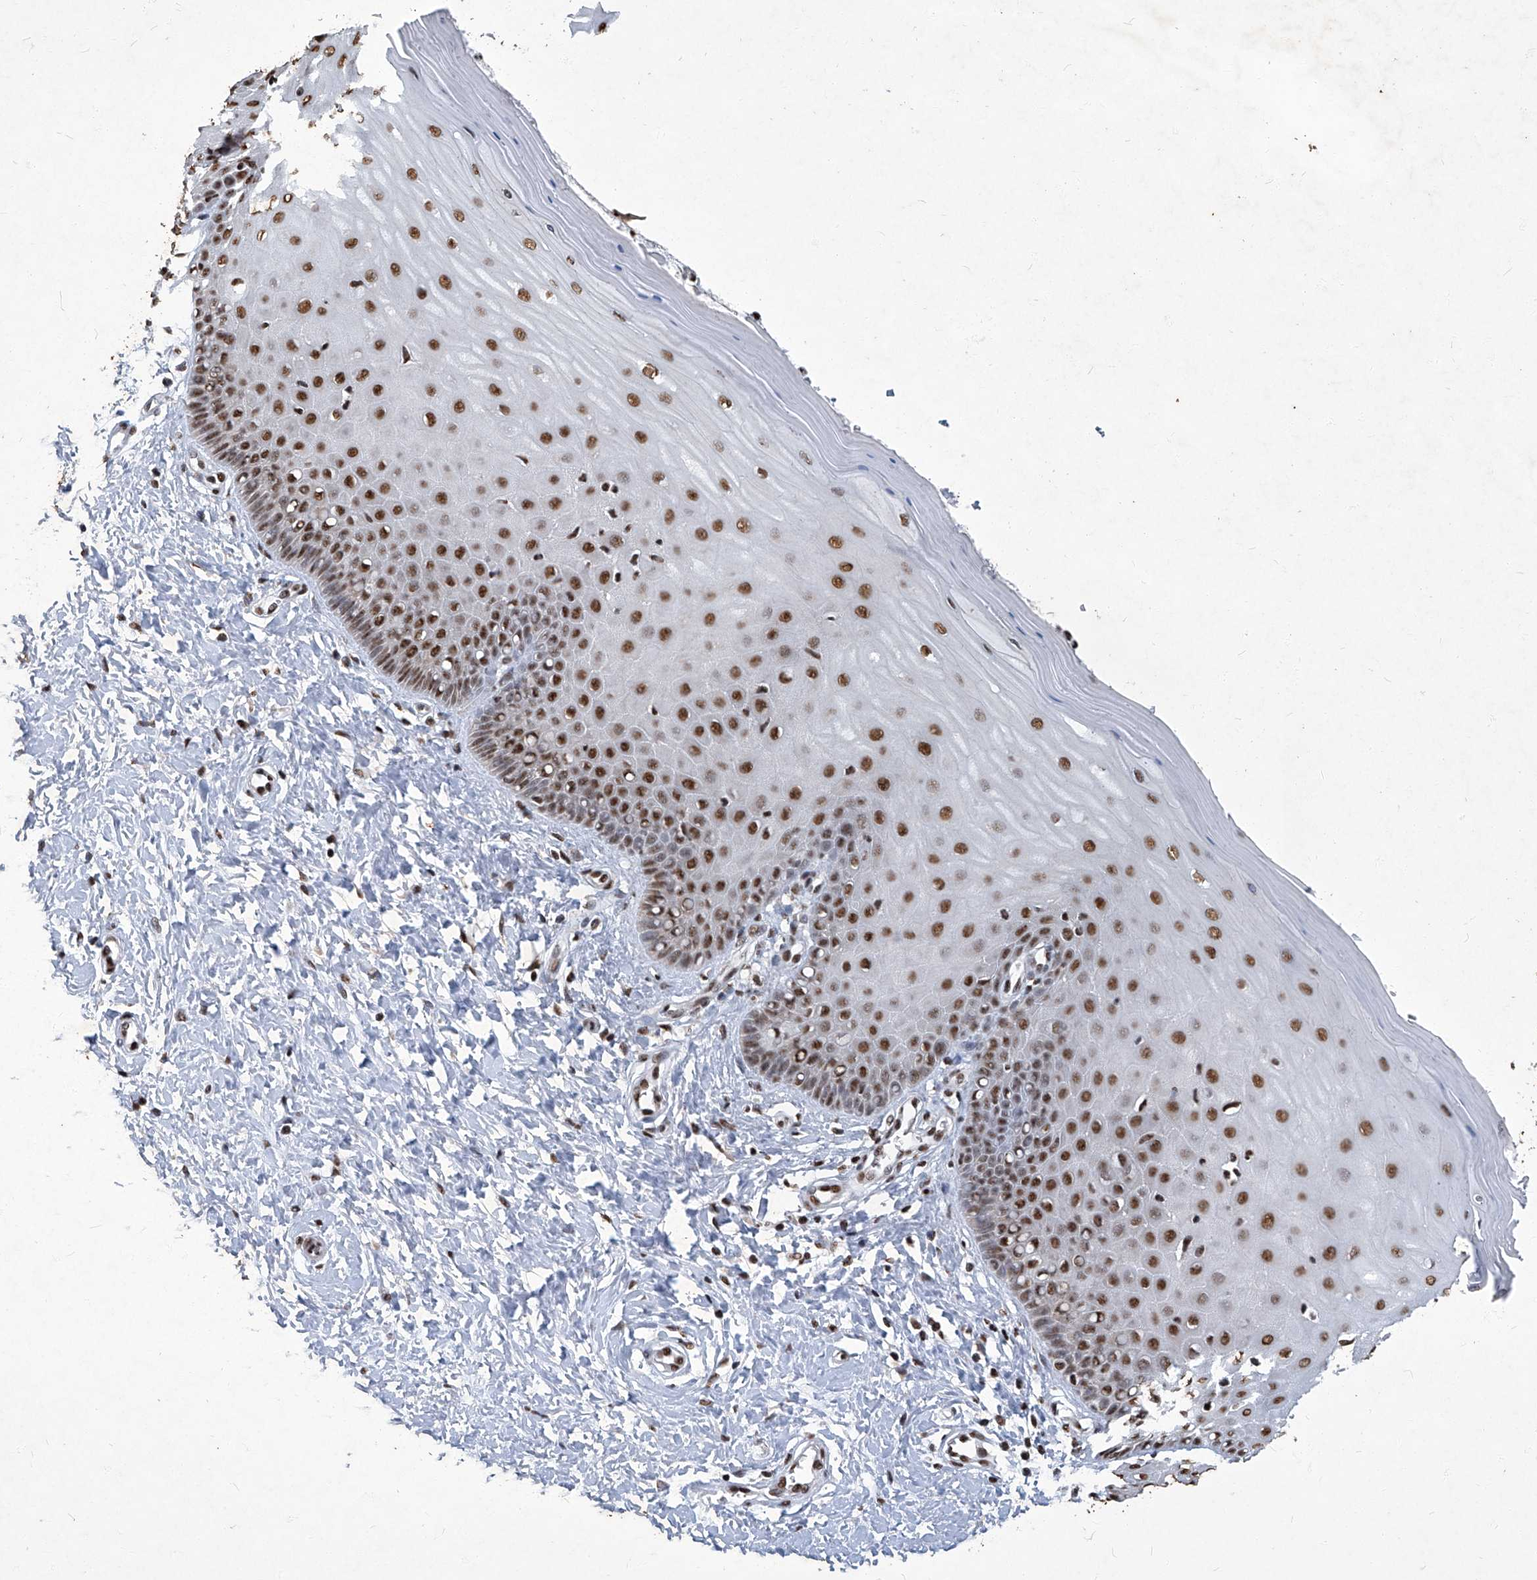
{"staining": {"intensity": "moderate", "quantity": ">75%", "location": "nuclear"}, "tissue": "cervix", "cell_type": "Glandular cells", "image_type": "normal", "snomed": [{"axis": "morphology", "description": "Normal tissue, NOS"}, {"axis": "topography", "description": "Cervix"}], "caption": "IHC (DAB) staining of unremarkable cervix displays moderate nuclear protein expression in about >75% of glandular cells.", "gene": "HBP1", "patient": {"sex": "female", "age": 55}}